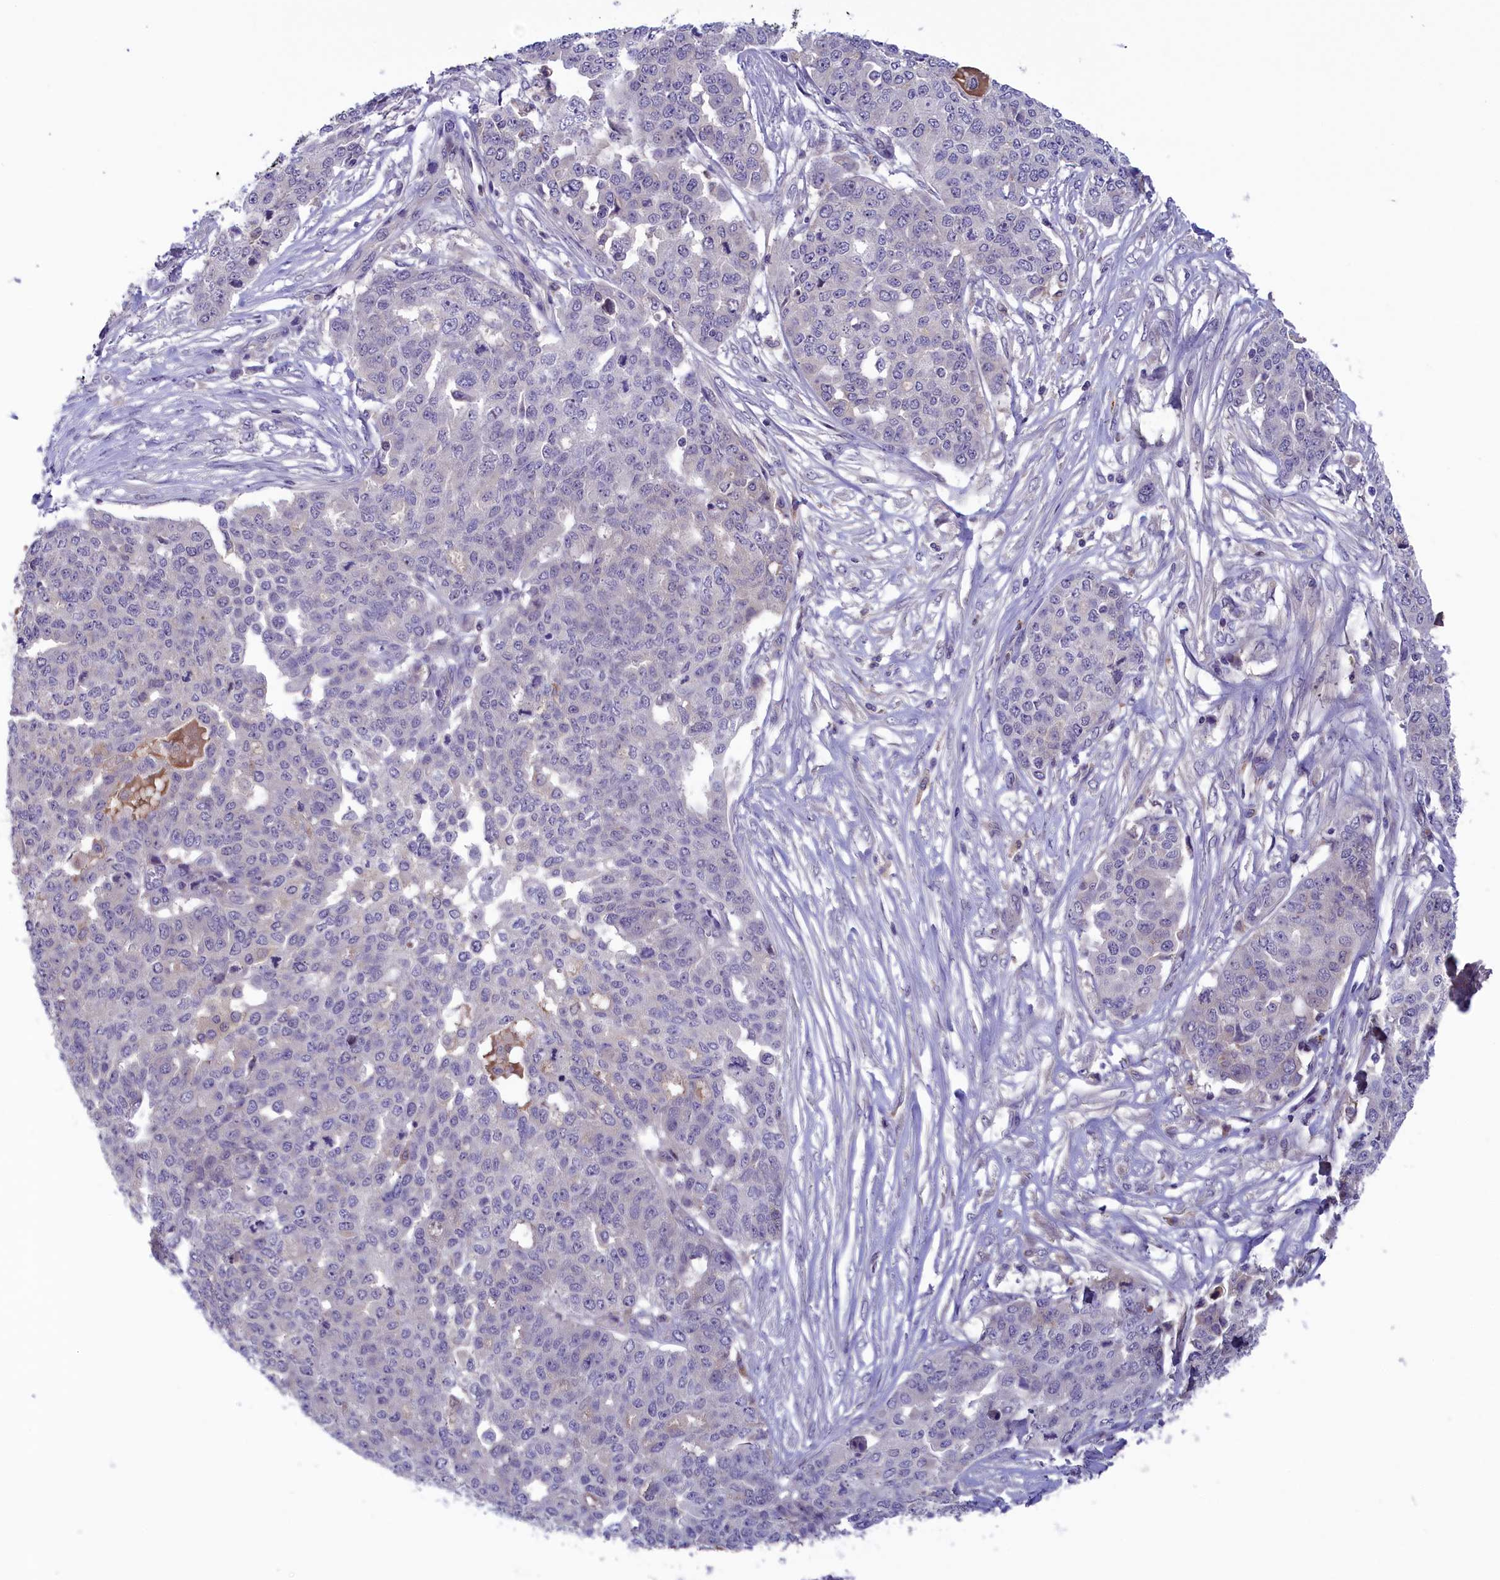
{"staining": {"intensity": "negative", "quantity": "none", "location": "none"}, "tissue": "ovarian cancer", "cell_type": "Tumor cells", "image_type": "cancer", "snomed": [{"axis": "morphology", "description": "Cystadenocarcinoma, serous, NOS"}, {"axis": "topography", "description": "Soft tissue"}, {"axis": "topography", "description": "Ovary"}], "caption": "An immunohistochemistry image of ovarian cancer (serous cystadenocarcinoma) is shown. There is no staining in tumor cells of ovarian cancer (serous cystadenocarcinoma).", "gene": "STYX", "patient": {"sex": "female", "age": 57}}